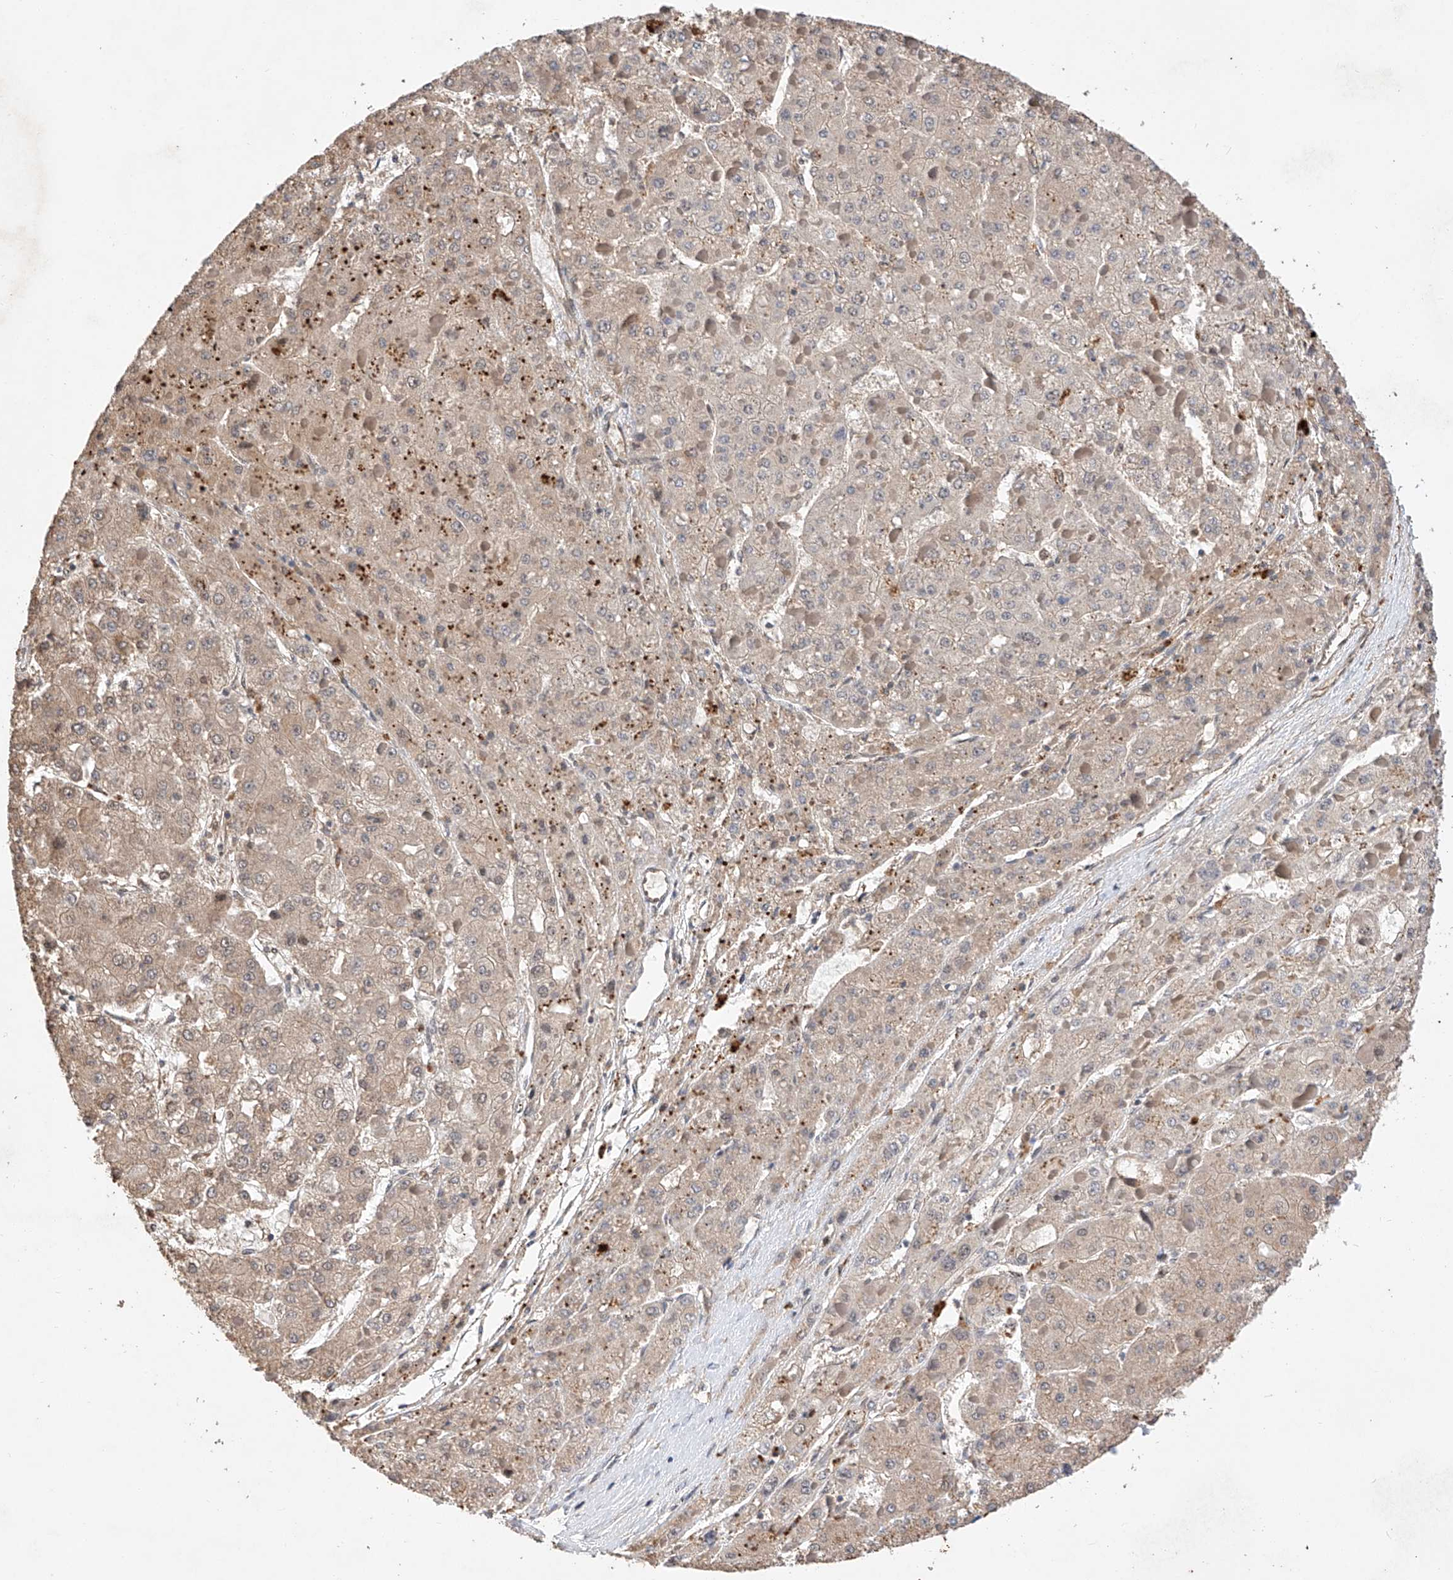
{"staining": {"intensity": "weak", "quantity": ">75%", "location": "cytoplasmic/membranous"}, "tissue": "liver cancer", "cell_type": "Tumor cells", "image_type": "cancer", "snomed": [{"axis": "morphology", "description": "Carcinoma, Hepatocellular, NOS"}, {"axis": "topography", "description": "Liver"}], "caption": "Brown immunohistochemical staining in liver cancer reveals weak cytoplasmic/membranous positivity in approximately >75% of tumor cells. The staining was performed using DAB, with brown indicating positive protein expression. Nuclei are stained blue with hematoxylin.", "gene": "RILPL2", "patient": {"sex": "female", "age": 73}}